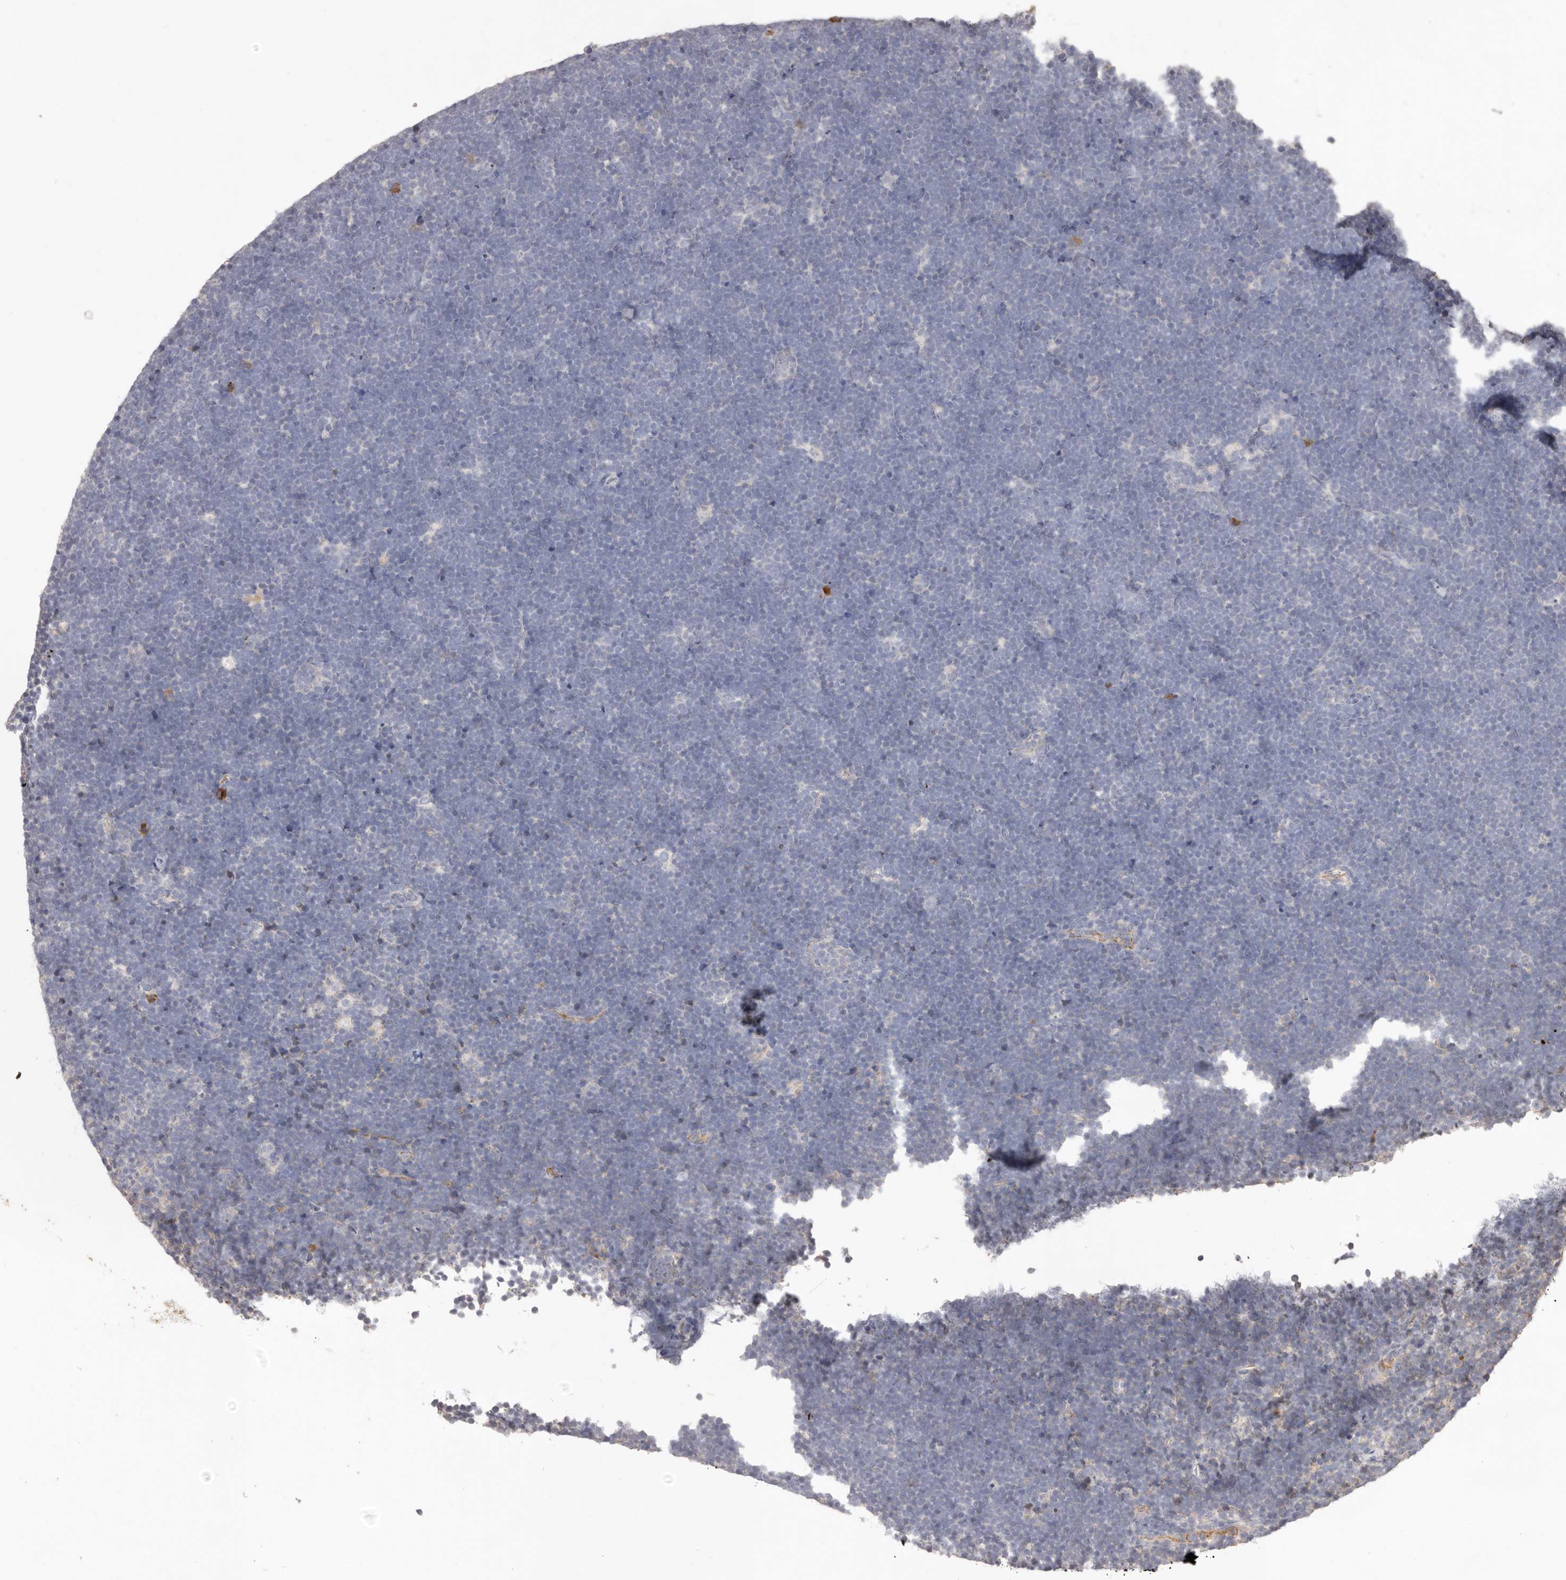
{"staining": {"intensity": "negative", "quantity": "none", "location": "none"}, "tissue": "lymphoma", "cell_type": "Tumor cells", "image_type": "cancer", "snomed": [{"axis": "morphology", "description": "Malignant lymphoma, non-Hodgkin's type, High grade"}, {"axis": "topography", "description": "Lymph node"}], "caption": "An image of lymphoma stained for a protein reveals no brown staining in tumor cells.", "gene": "HCAR2", "patient": {"sex": "male", "age": 13}}